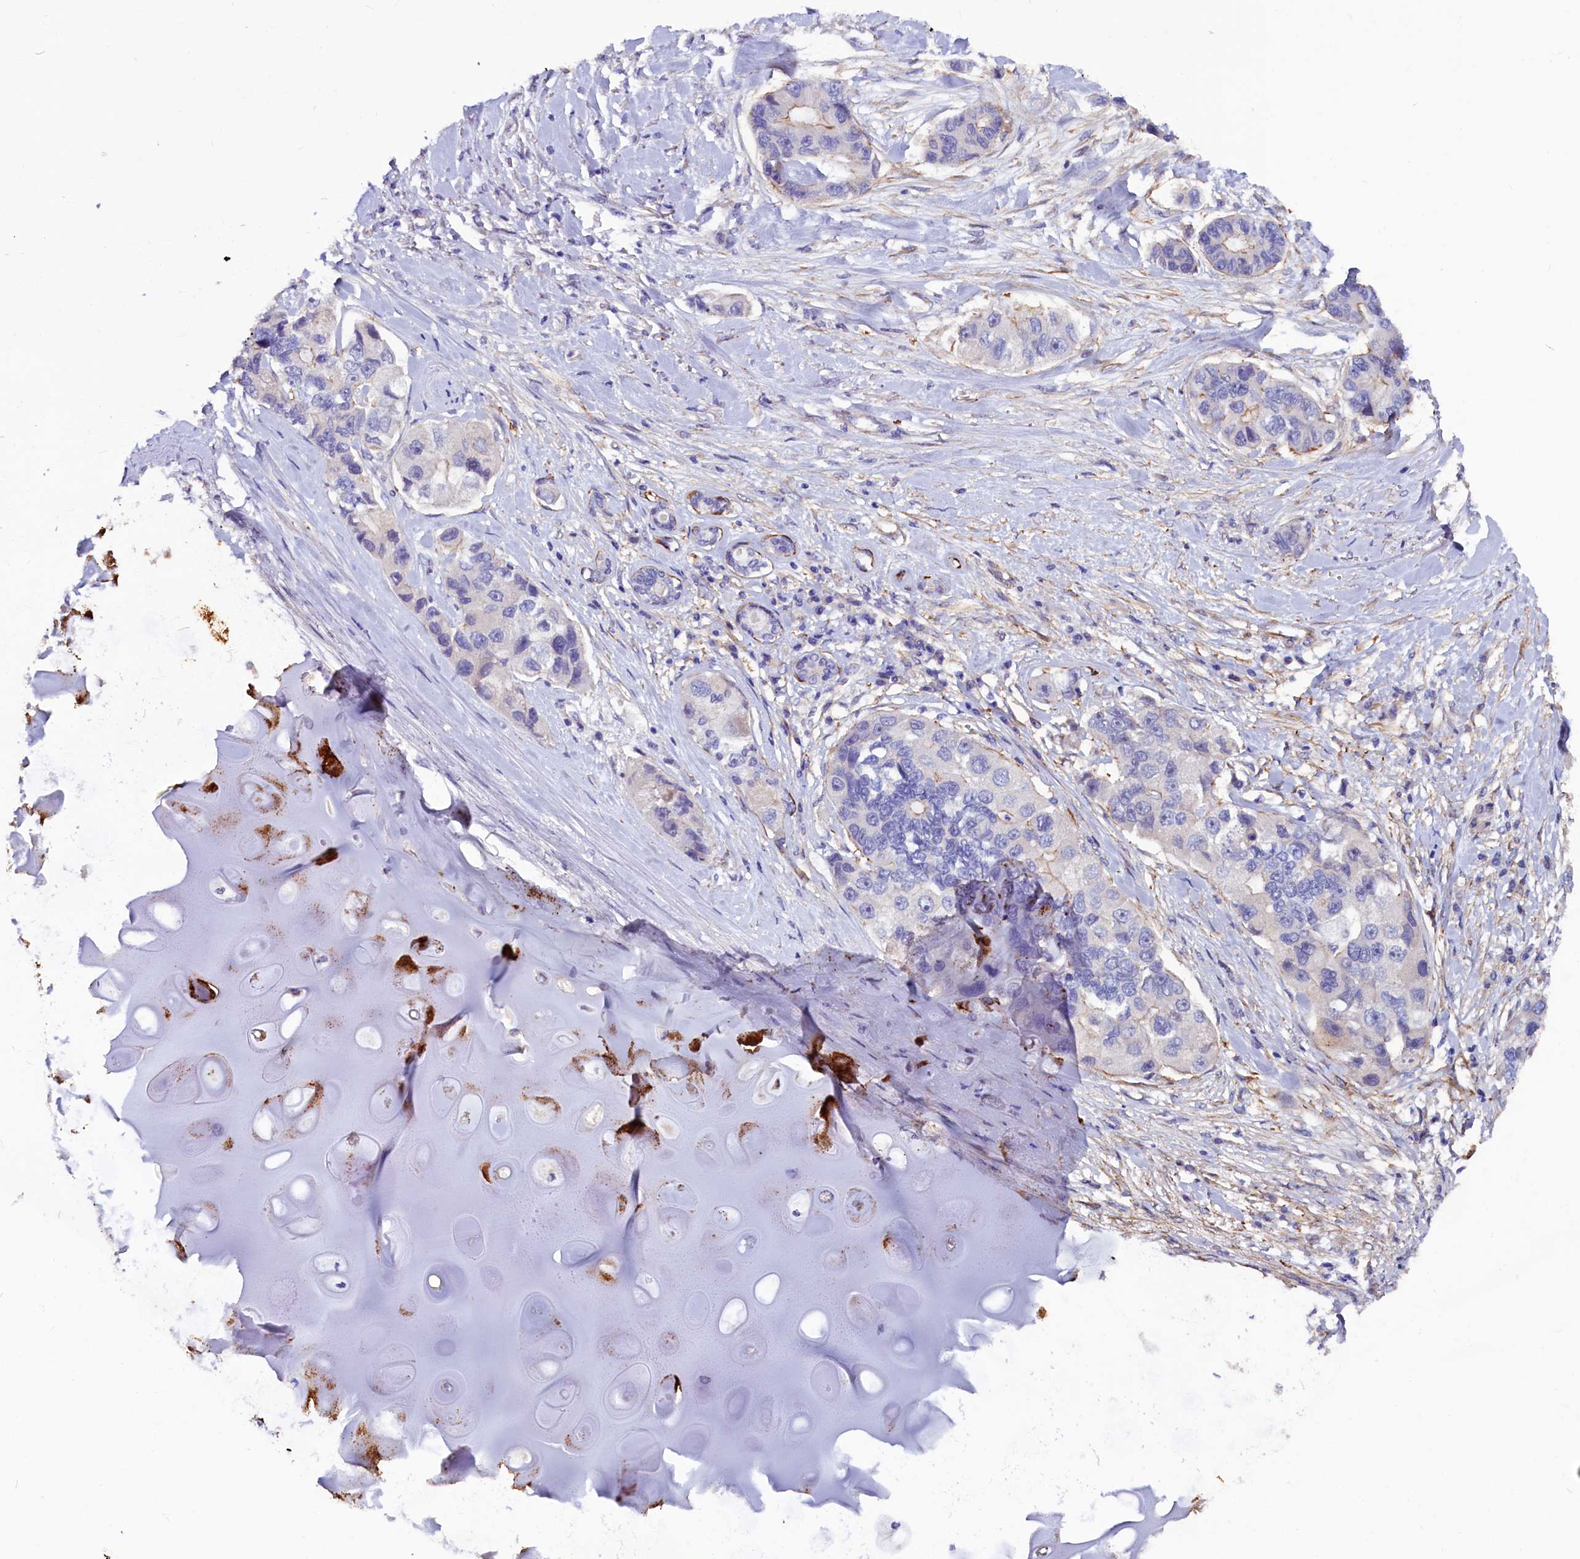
{"staining": {"intensity": "negative", "quantity": "none", "location": "none"}, "tissue": "lung cancer", "cell_type": "Tumor cells", "image_type": "cancer", "snomed": [{"axis": "morphology", "description": "Adenocarcinoma, NOS"}, {"axis": "topography", "description": "Lung"}], "caption": "Immunohistochemistry (IHC) of human lung cancer displays no expression in tumor cells.", "gene": "ZNF749", "patient": {"sex": "female", "age": 54}}